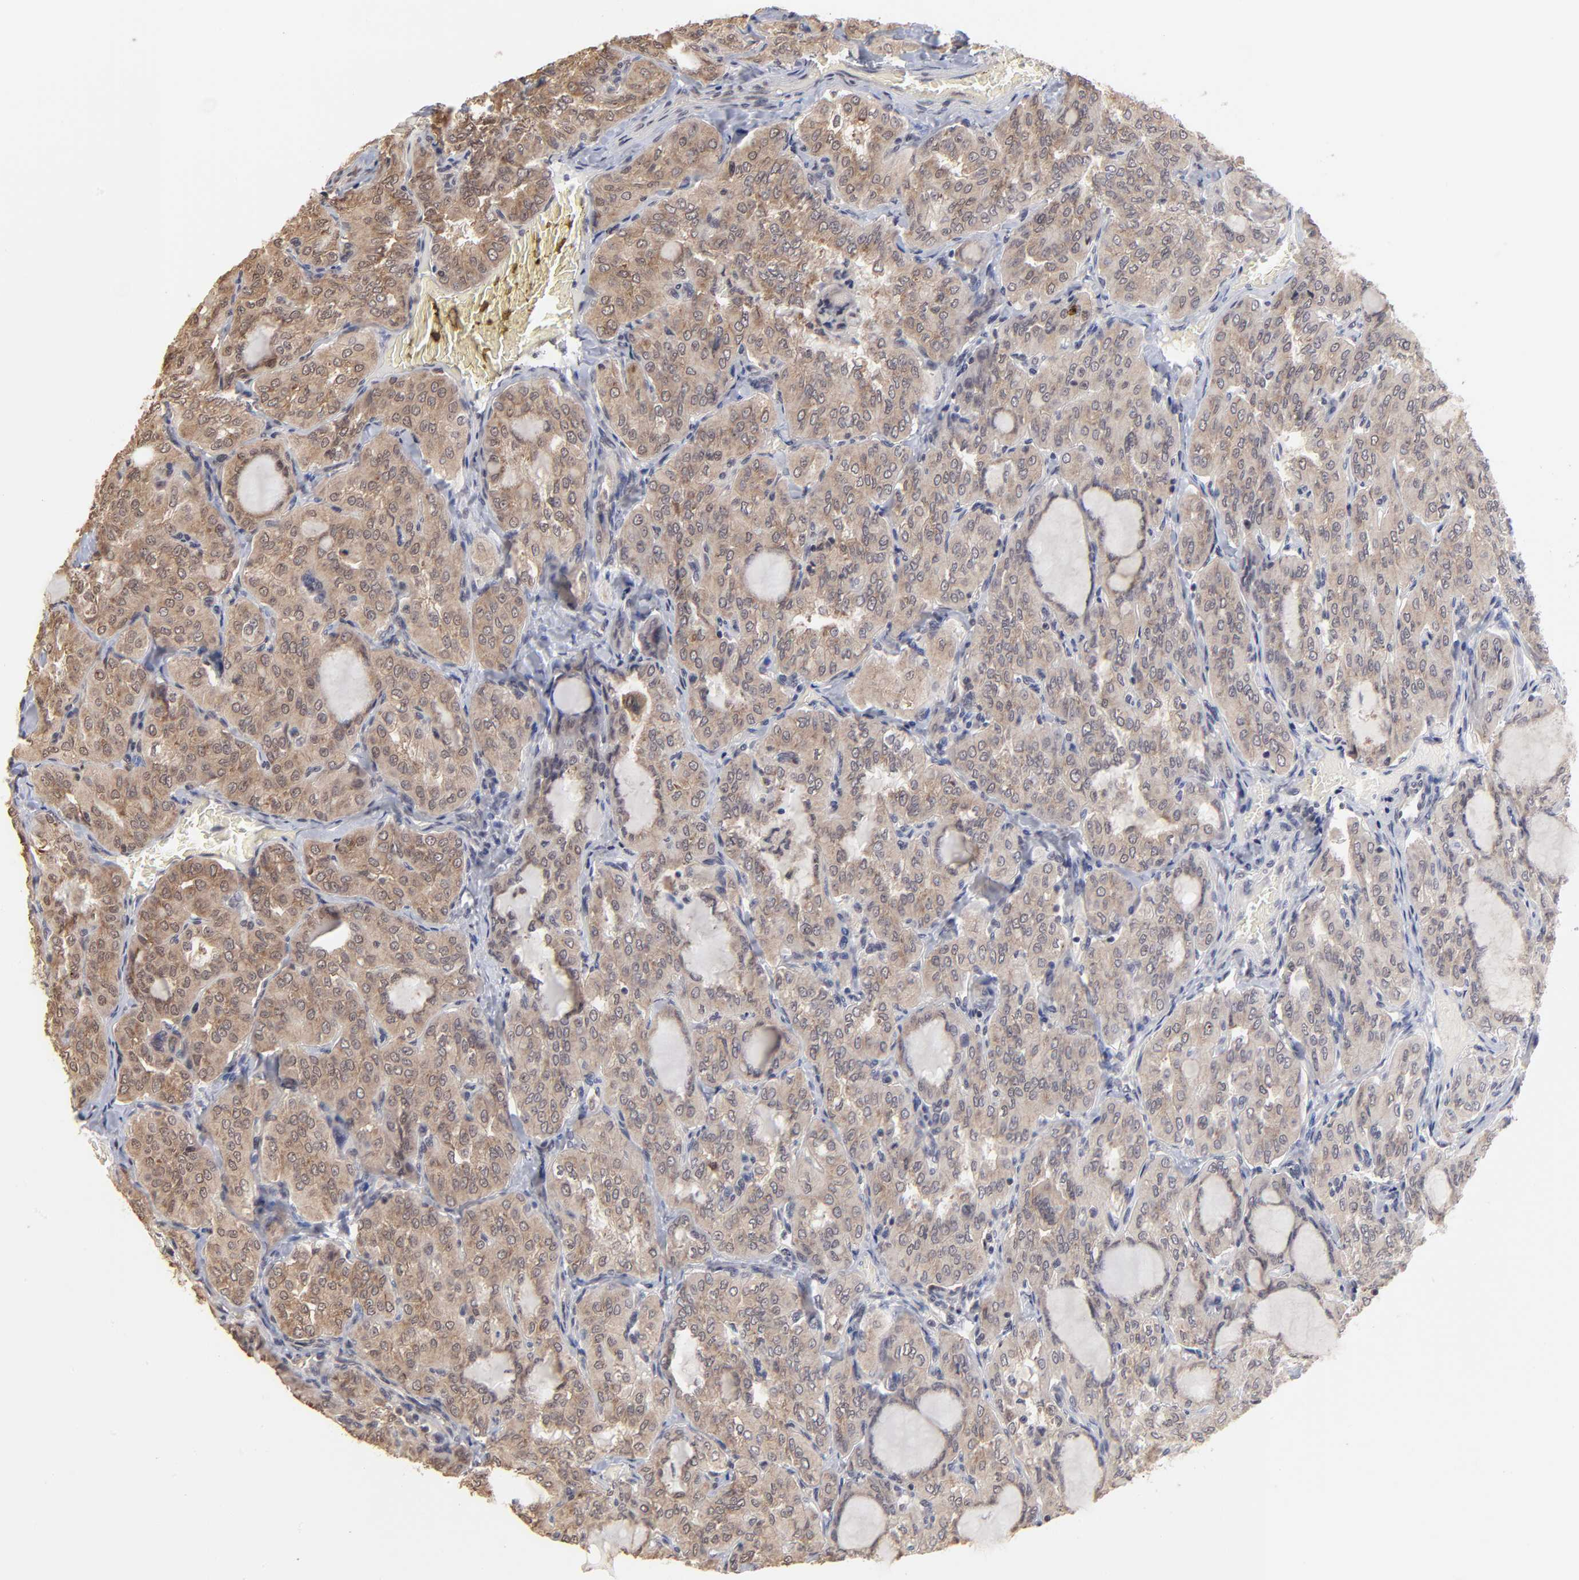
{"staining": {"intensity": "weak", "quantity": ">75%", "location": "cytoplasmic/membranous"}, "tissue": "thyroid cancer", "cell_type": "Tumor cells", "image_type": "cancer", "snomed": [{"axis": "morphology", "description": "Papillary adenocarcinoma, NOS"}, {"axis": "topography", "description": "Thyroid gland"}], "caption": "Thyroid cancer tissue exhibits weak cytoplasmic/membranous positivity in approximately >75% of tumor cells, visualized by immunohistochemistry. (Brightfield microscopy of DAB IHC at high magnification).", "gene": "BRPF1", "patient": {"sex": "male", "age": 20}}